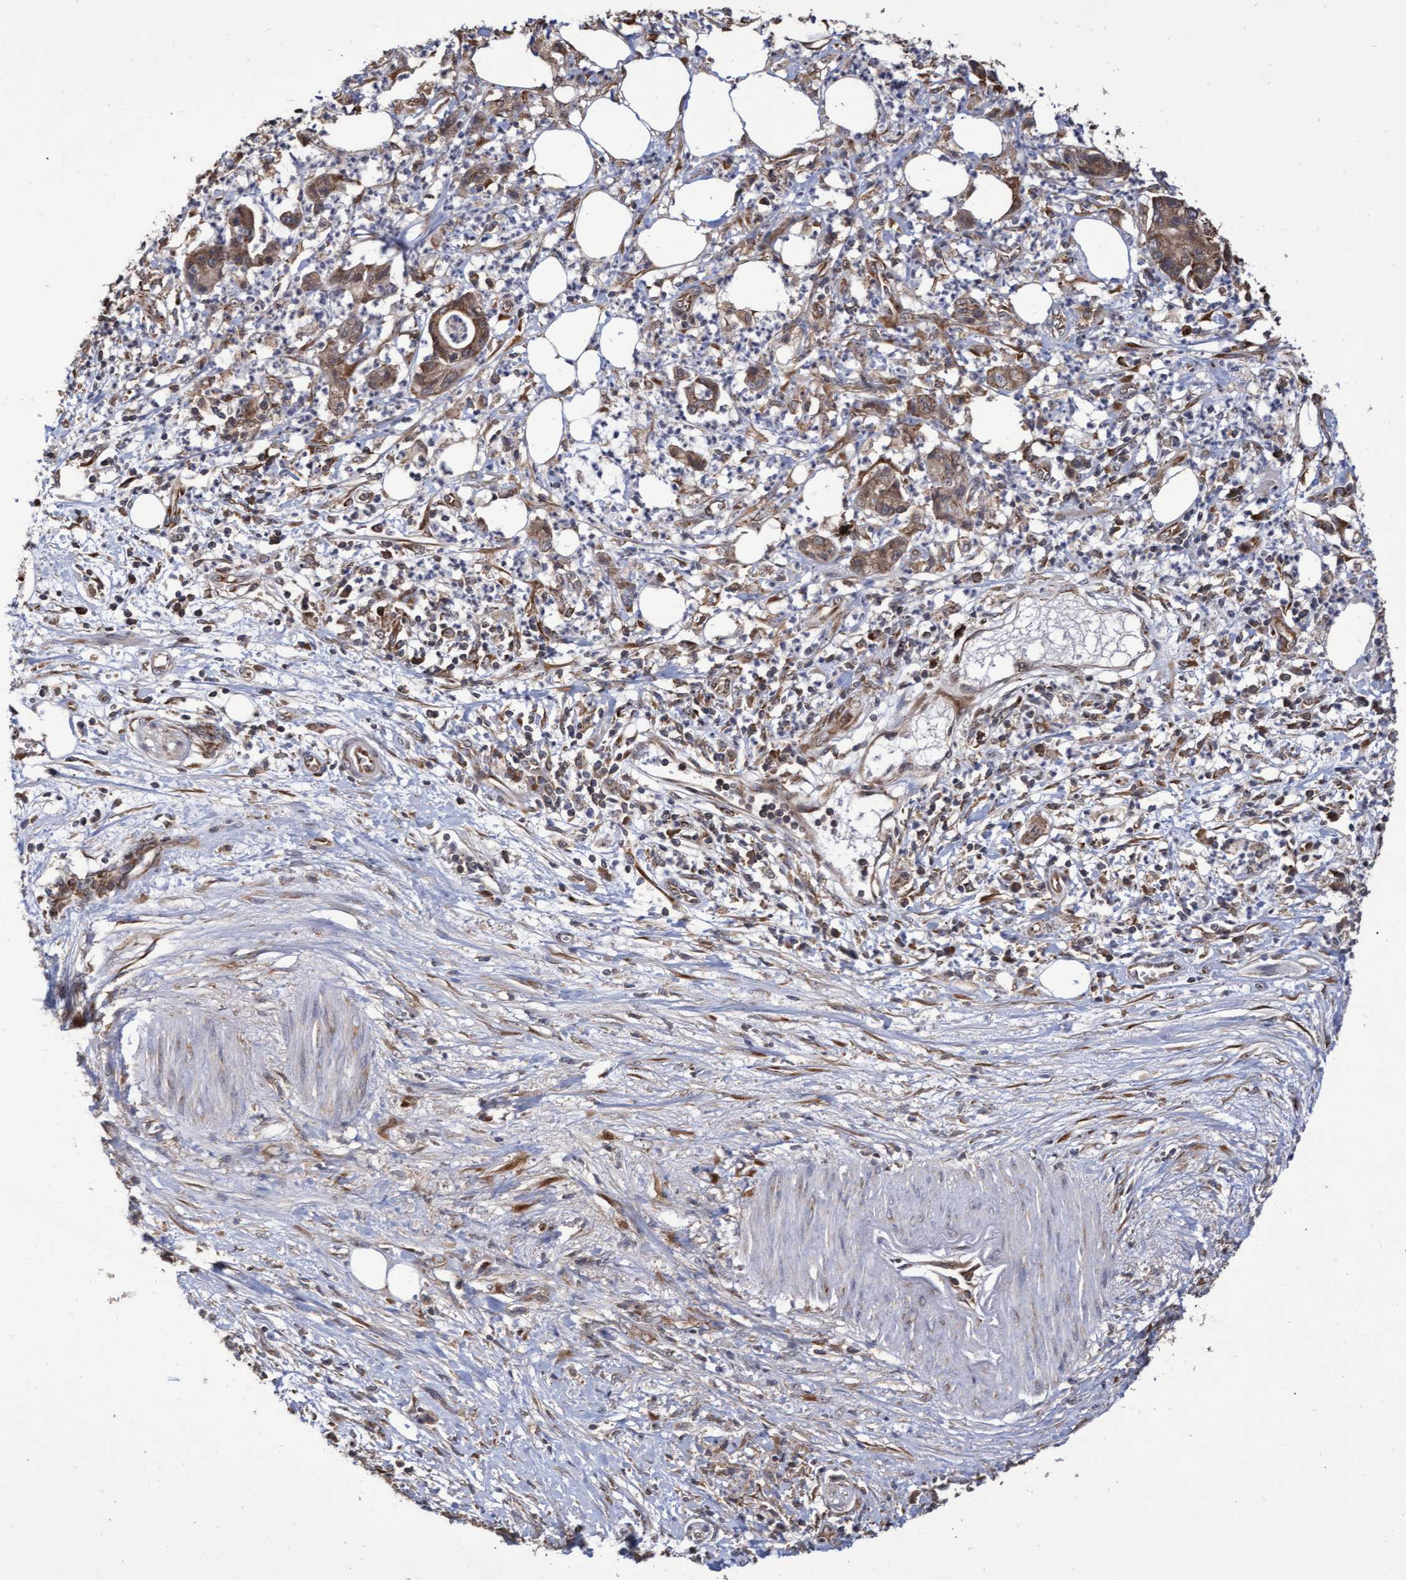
{"staining": {"intensity": "moderate", "quantity": ">75%", "location": "cytoplasmic/membranous"}, "tissue": "pancreatic cancer", "cell_type": "Tumor cells", "image_type": "cancer", "snomed": [{"axis": "morphology", "description": "Adenocarcinoma, NOS"}, {"axis": "topography", "description": "Pancreas"}], "caption": "An immunohistochemistry (IHC) histopathology image of neoplastic tissue is shown. Protein staining in brown shows moderate cytoplasmic/membranous positivity in pancreatic adenocarcinoma within tumor cells.", "gene": "ABCF2", "patient": {"sex": "male", "age": 69}}